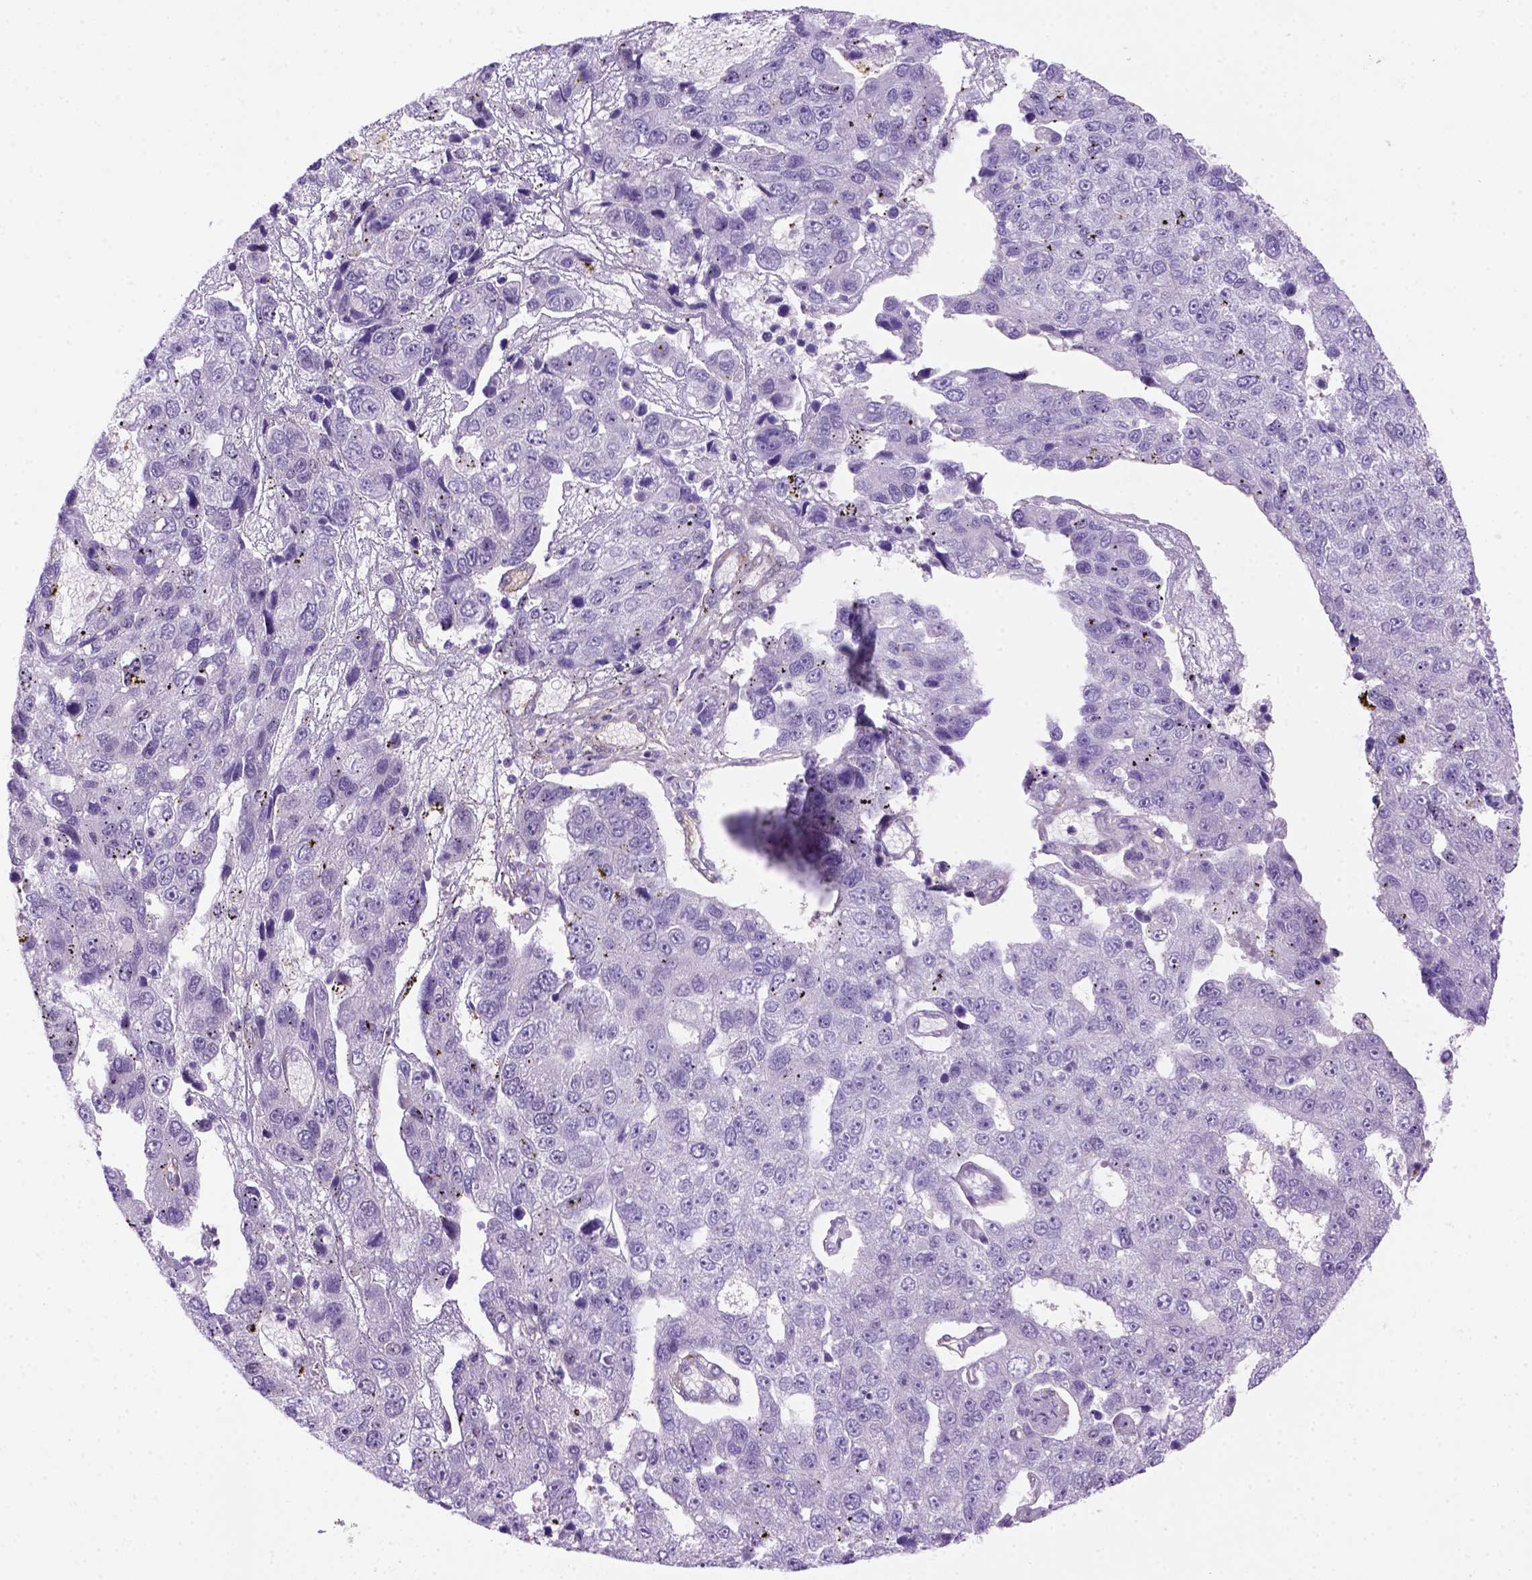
{"staining": {"intensity": "negative", "quantity": "none", "location": "none"}, "tissue": "pancreatic cancer", "cell_type": "Tumor cells", "image_type": "cancer", "snomed": [{"axis": "morphology", "description": "Adenocarcinoma, NOS"}, {"axis": "topography", "description": "Pancreas"}], "caption": "The micrograph exhibits no significant positivity in tumor cells of pancreatic cancer. Nuclei are stained in blue.", "gene": "MGMT", "patient": {"sex": "female", "age": 61}}